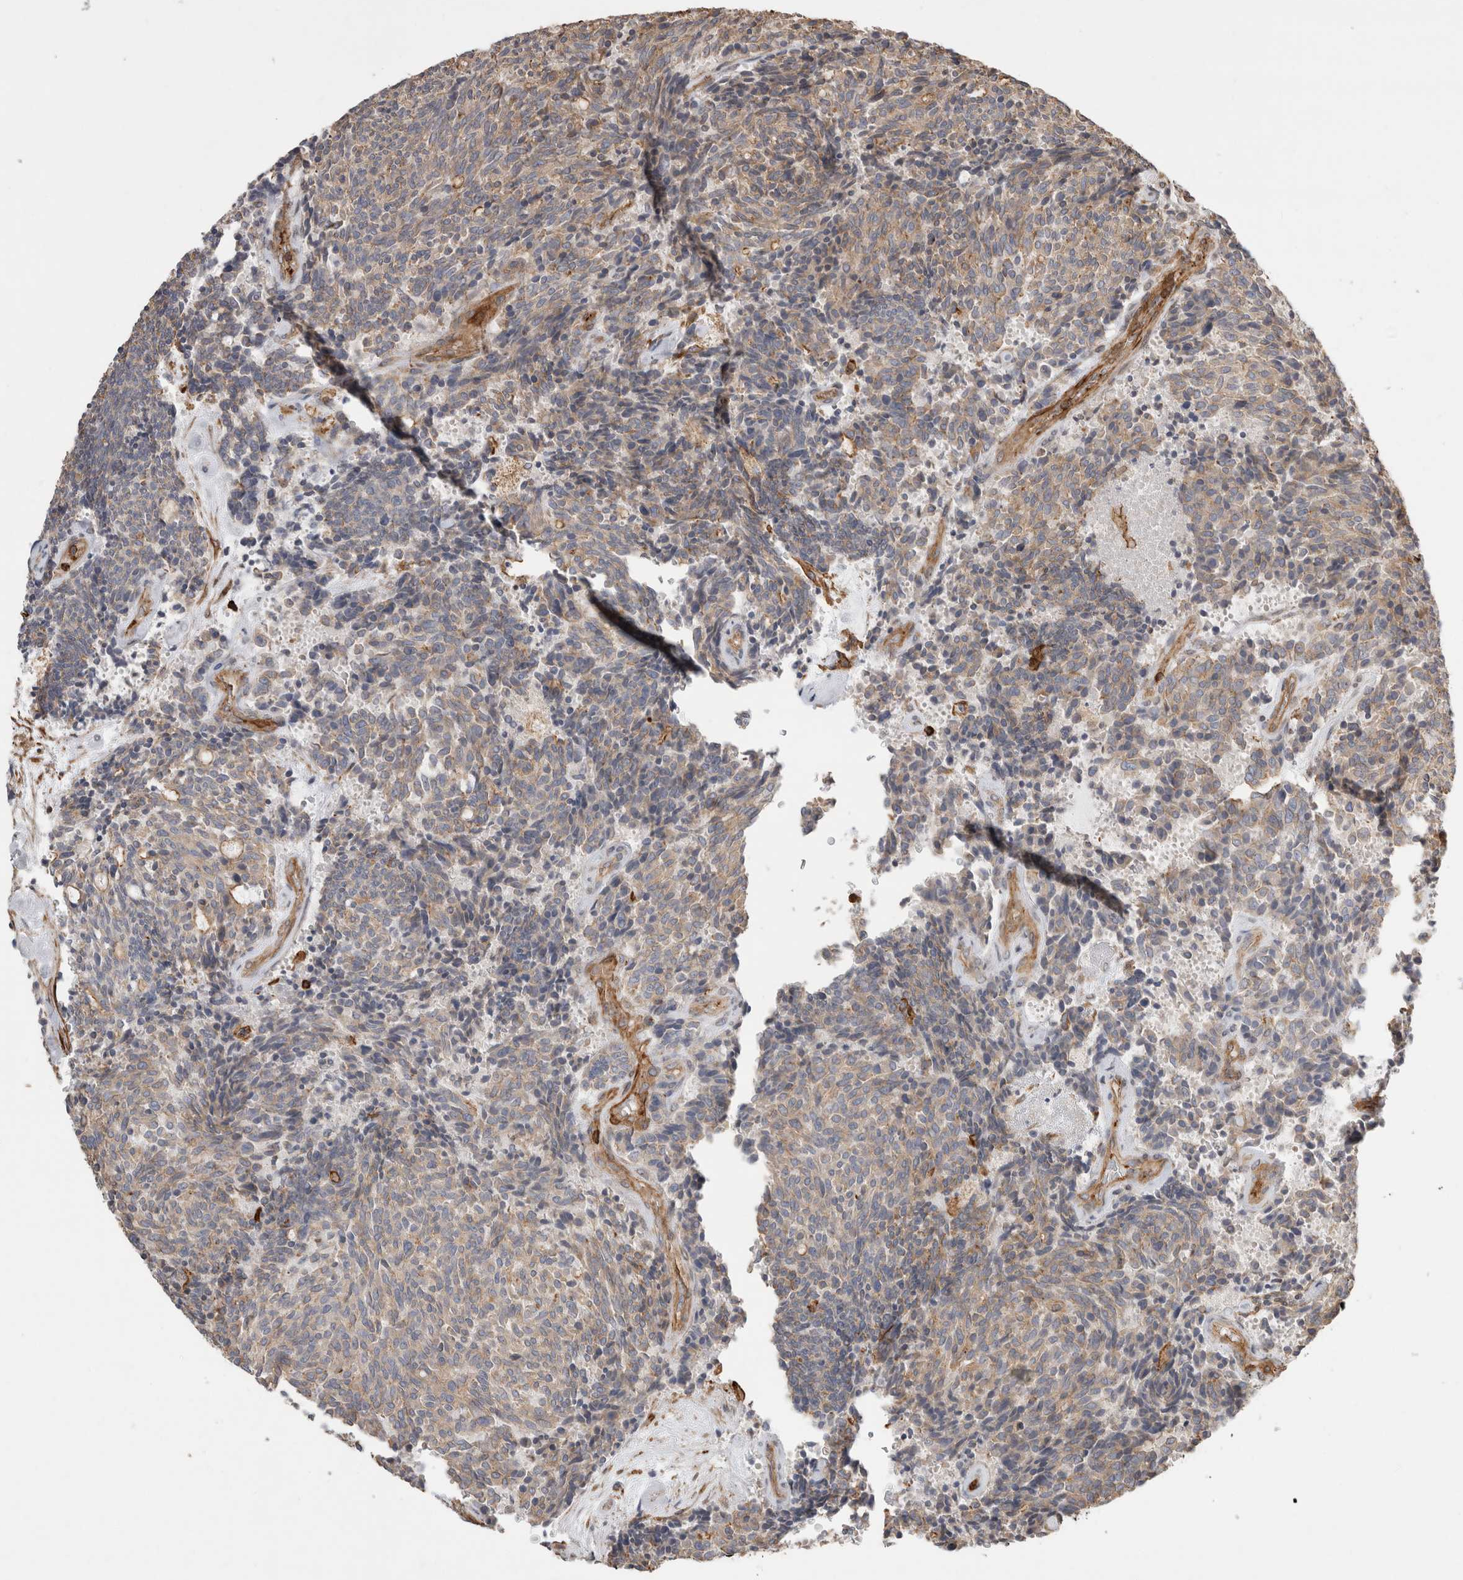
{"staining": {"intensity": "weak", "quantity": ">75%", "location": "cytoplasmic/membranous"}, "tissue": "carcinoid", "cell_type": "Tumor cells", "image_type": "cancer", "snomed": [{"axis": "morphology", "description": "Carcinoid, malignant, NOS"}, {"axis": "topography", "description": "Pancreas"}], "caption": "Tumor cells reveal low levels of weak cytoplasmic/membranous positivity in approximately >75% of cells in human malignant carcinoid.", "gene": "GPER1", "patient": {"sex": "female", "age": 54}}